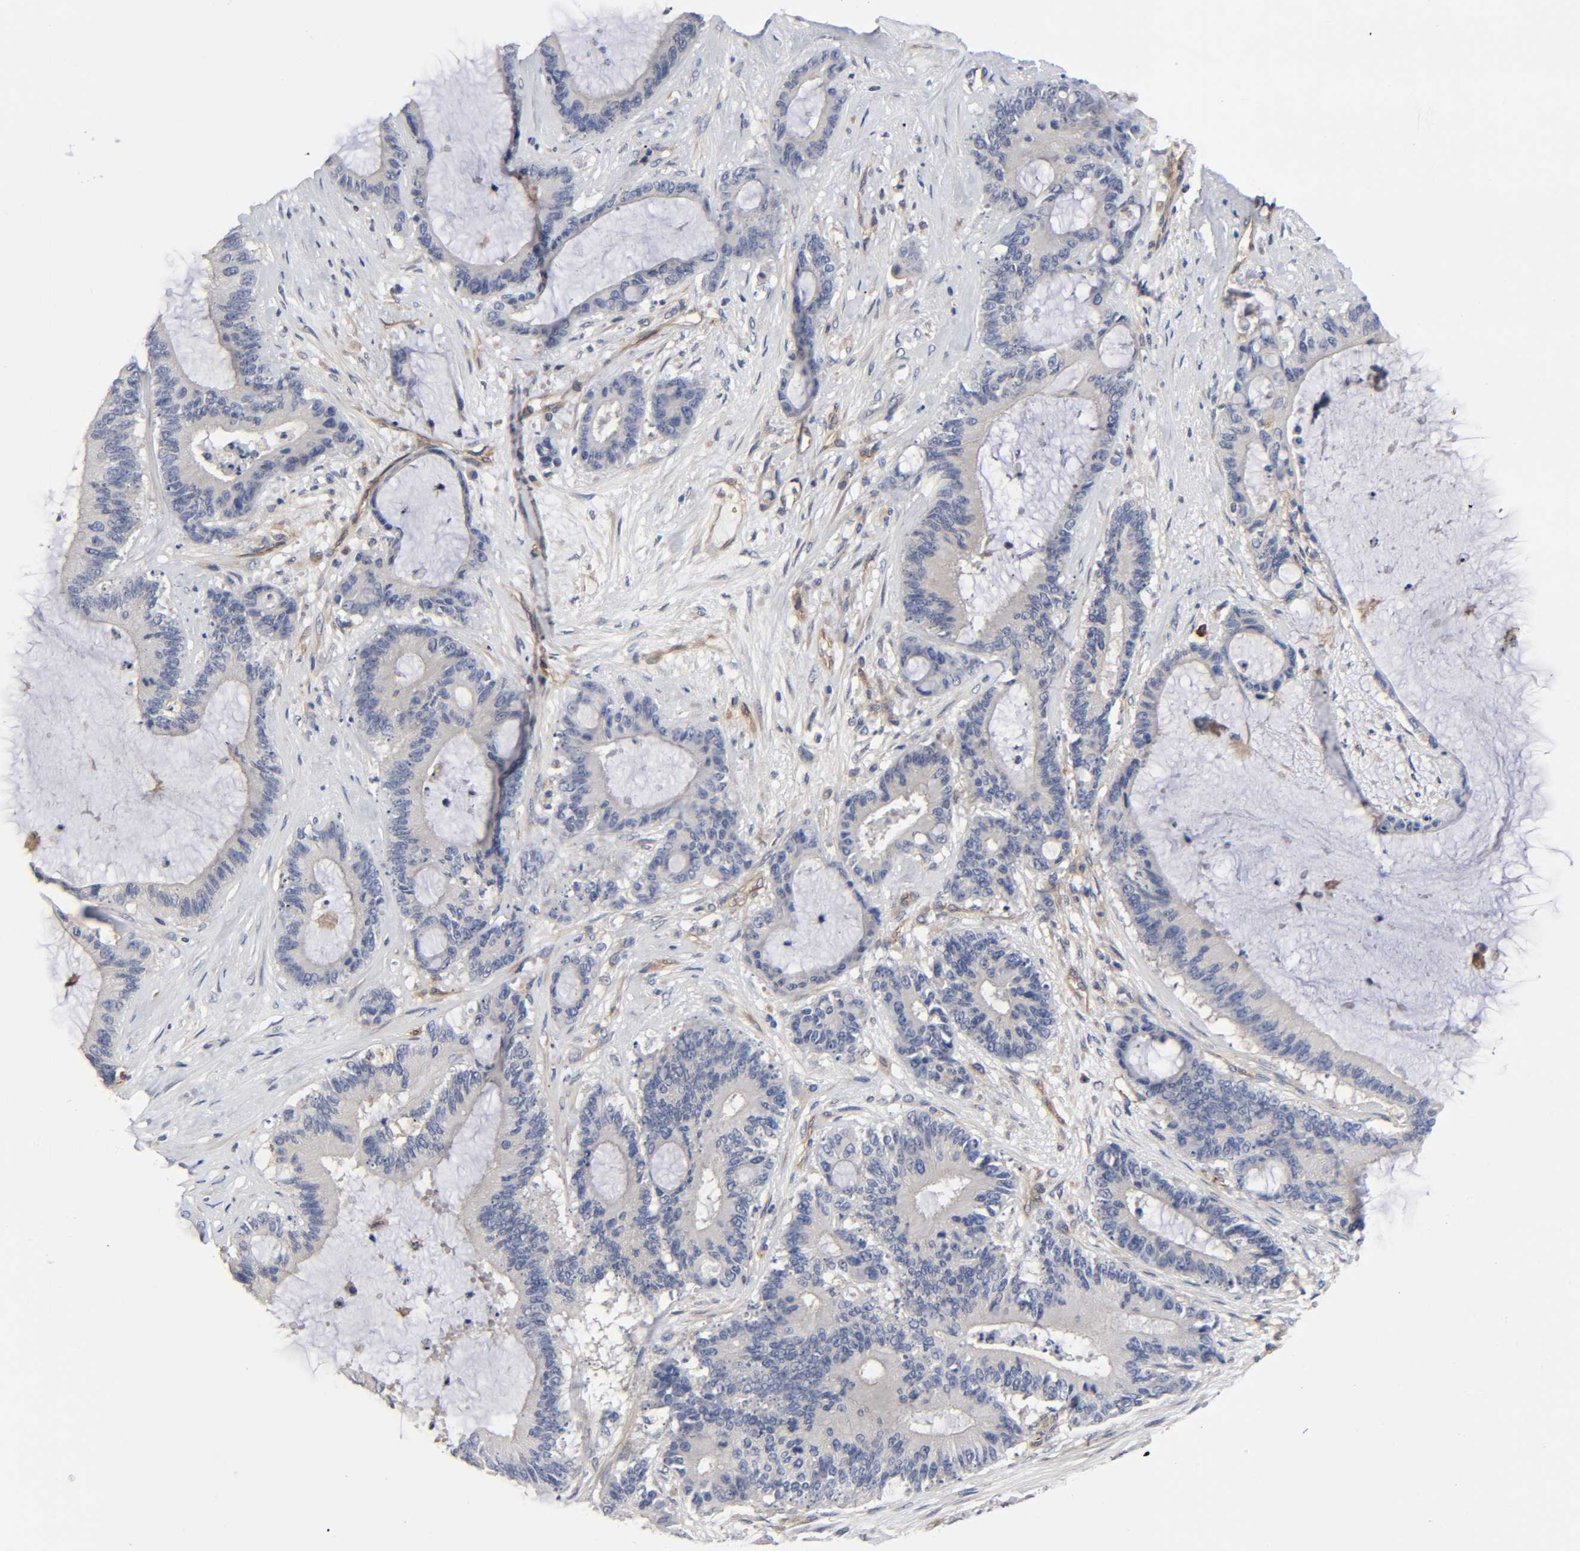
{"staining": {"intensity": "negative", "quantity": "none", "location": "none"}, "tissue": "liver cancer", "cell_type": "Tumor cells", "image_type": "cancer", "snomed": [{"axis": "morphology", "description": "Cholangiocarcinoma"}, {"axis": "topography", "description": "Liver"}], "caption": "Immunohistochemistry (IHC) image of cholangiocarcinoma (liver) stained for a protein (brown), which exhibits no positivity in tumor cells. The staining was performed using DAB to visualize the protein expression in brown, while the nuclei were stained in blue with hematoxylin (Magnification: 20x).", "gene": "RAB13", "patient": {"sex": "female", "age": 73}}